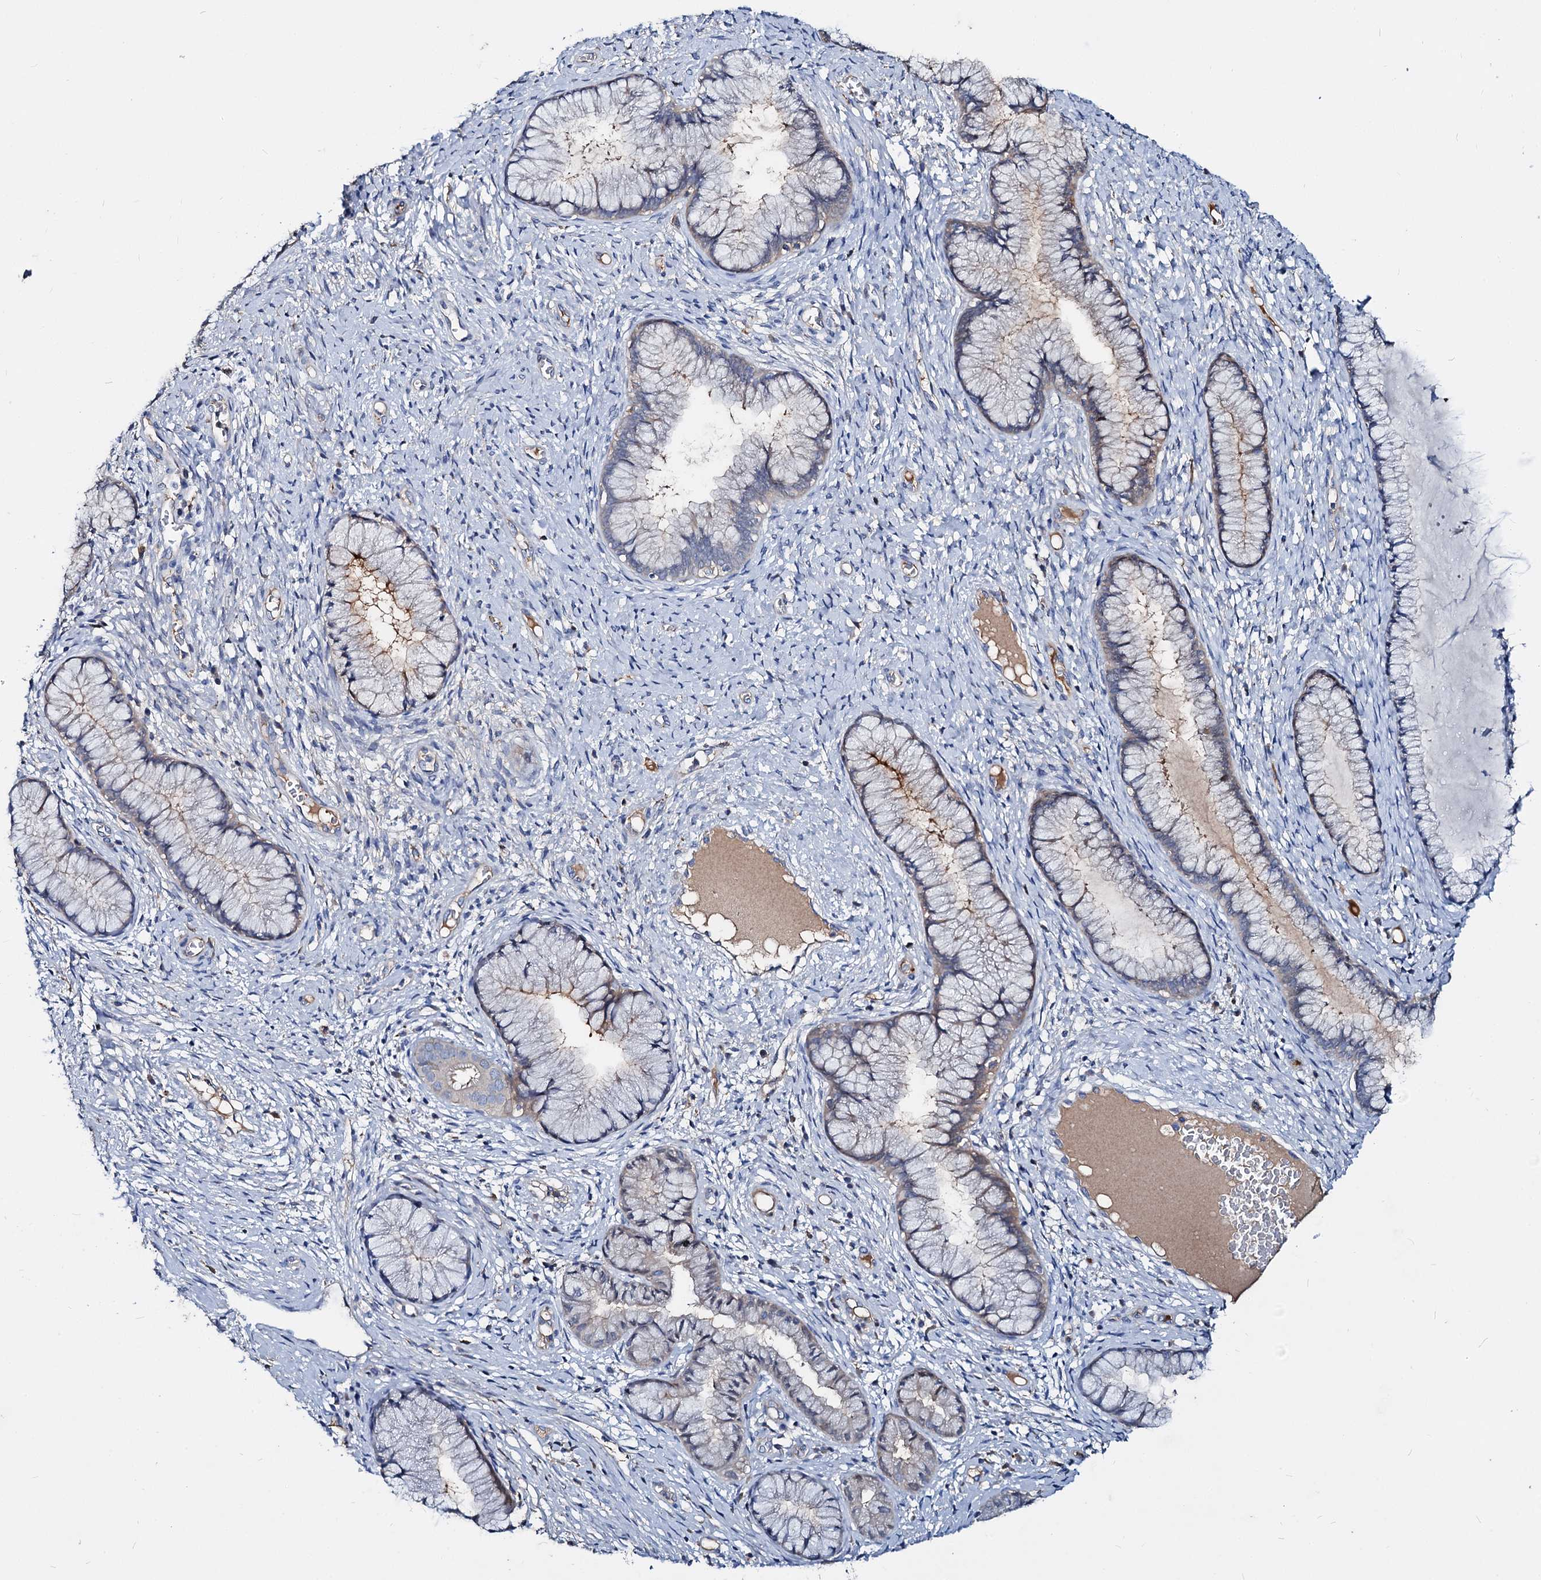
{"staining": {"intensity": "negative", "quantity": "none", "location": "none"}, "tissue": "cervix", "cell_type": "Glandular cells", "image_type": "normal", "snomed": [{"axis": "morphology", "description": "Normal tissue, NOS"}, {"axis": "topography", "description": "Cervix"}], "caption": "A high-resolution histopathology image shows immunohistochemistry staining of unremarkable cervix, which shows no significant expression in glandular cells.", "gene": "ACY3", "patient": {"sex": "female", "age": 42}}